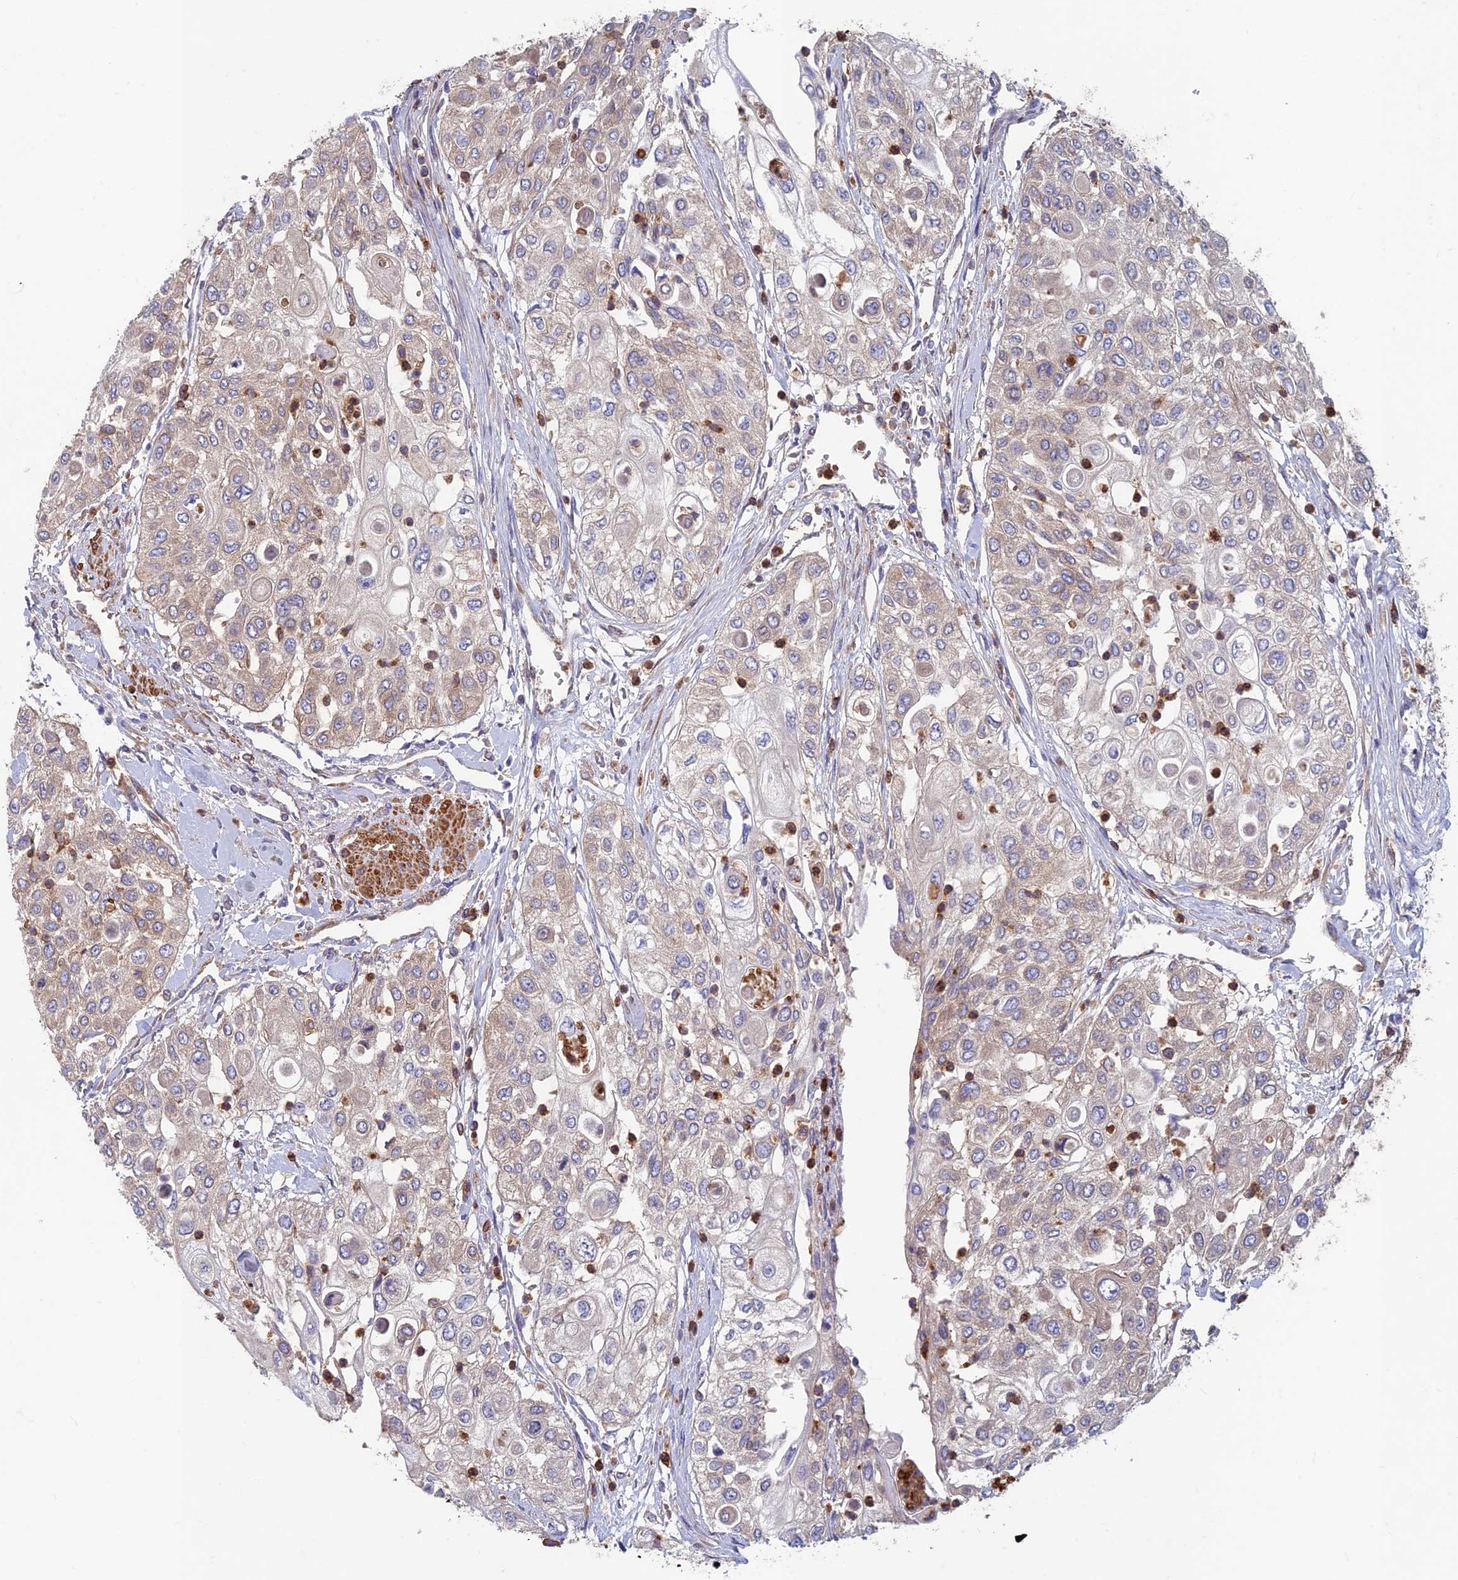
{"staining": {"intensity": "weak", "quantity": "25%-75%", "location": "cytoplasmic/membranous"}, "tissue": "urothelial cancer", "cell_type": "Tumor cells", "image_type": "cancer", "snomed": [{"axis": "morphology", "description": "Urothelial carcinoma, High grade"}, {"axis": "topography", "description": "Urinary bladder"}], "caption": "Protein staining of high-grade urothelial carcinoma tissue reveals weak cytoplasmic/membranous expression in about 25%-75% of tumor cells.", "gene": "DNM1L", "patient": {"sex": "female", "age": 79}}